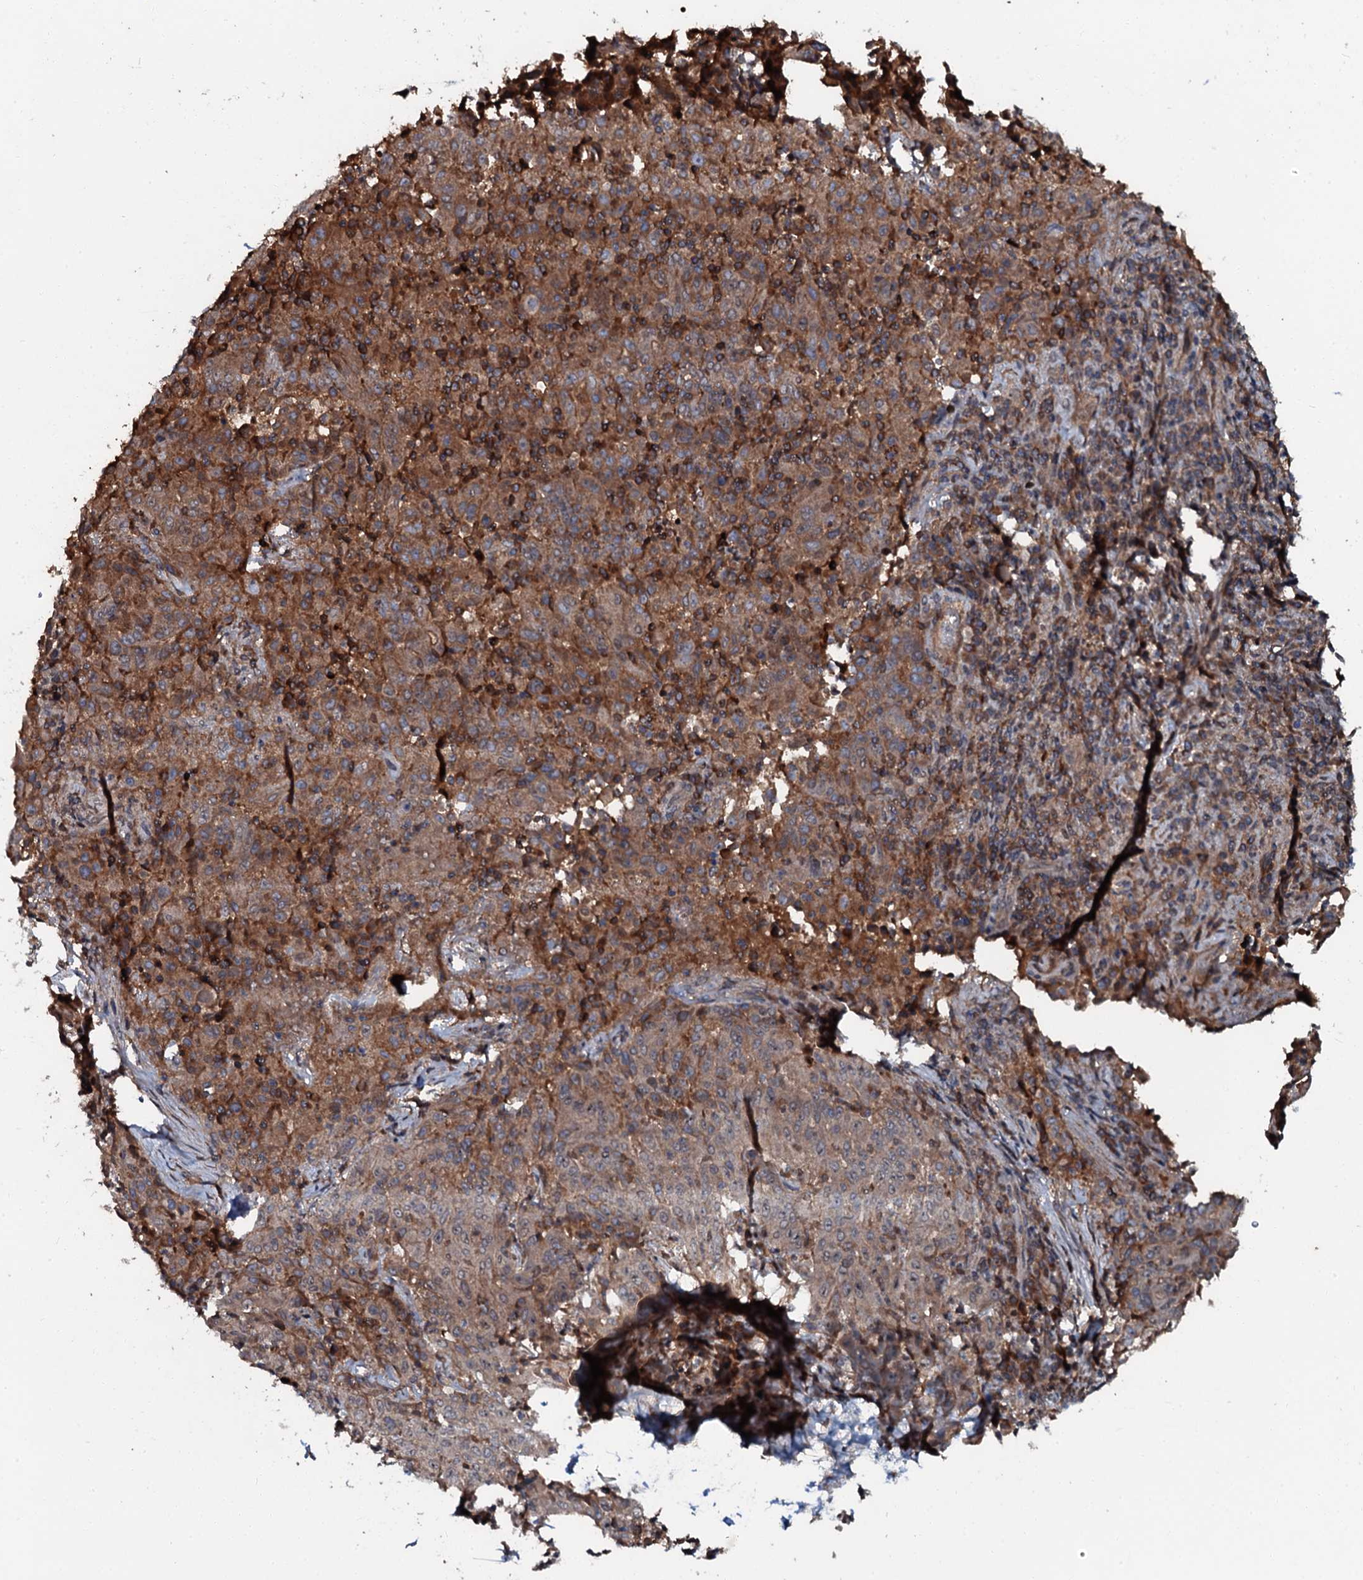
{"staining": {"intensity": "moderate", "quantity": ">75%", "location": "cytoplasmic/membranous"}, "tissue": "pancreatic cancer", "cell_type": "Tumor cells", "image_type": "cancer", "snomed": [{"axis": "morphology", "description": "Adenocarcinoma, NOS"}, {"axis": "topography", "description": "Pancreas"}], "caption": "The immunohistochemical stain labels moderate cytoplasmic/membranous expression in tumor cells of pancreatic adenocarcinoma tissue.", "gene": "N4BP1", "patient": {"sex": "male", "age": 51}}